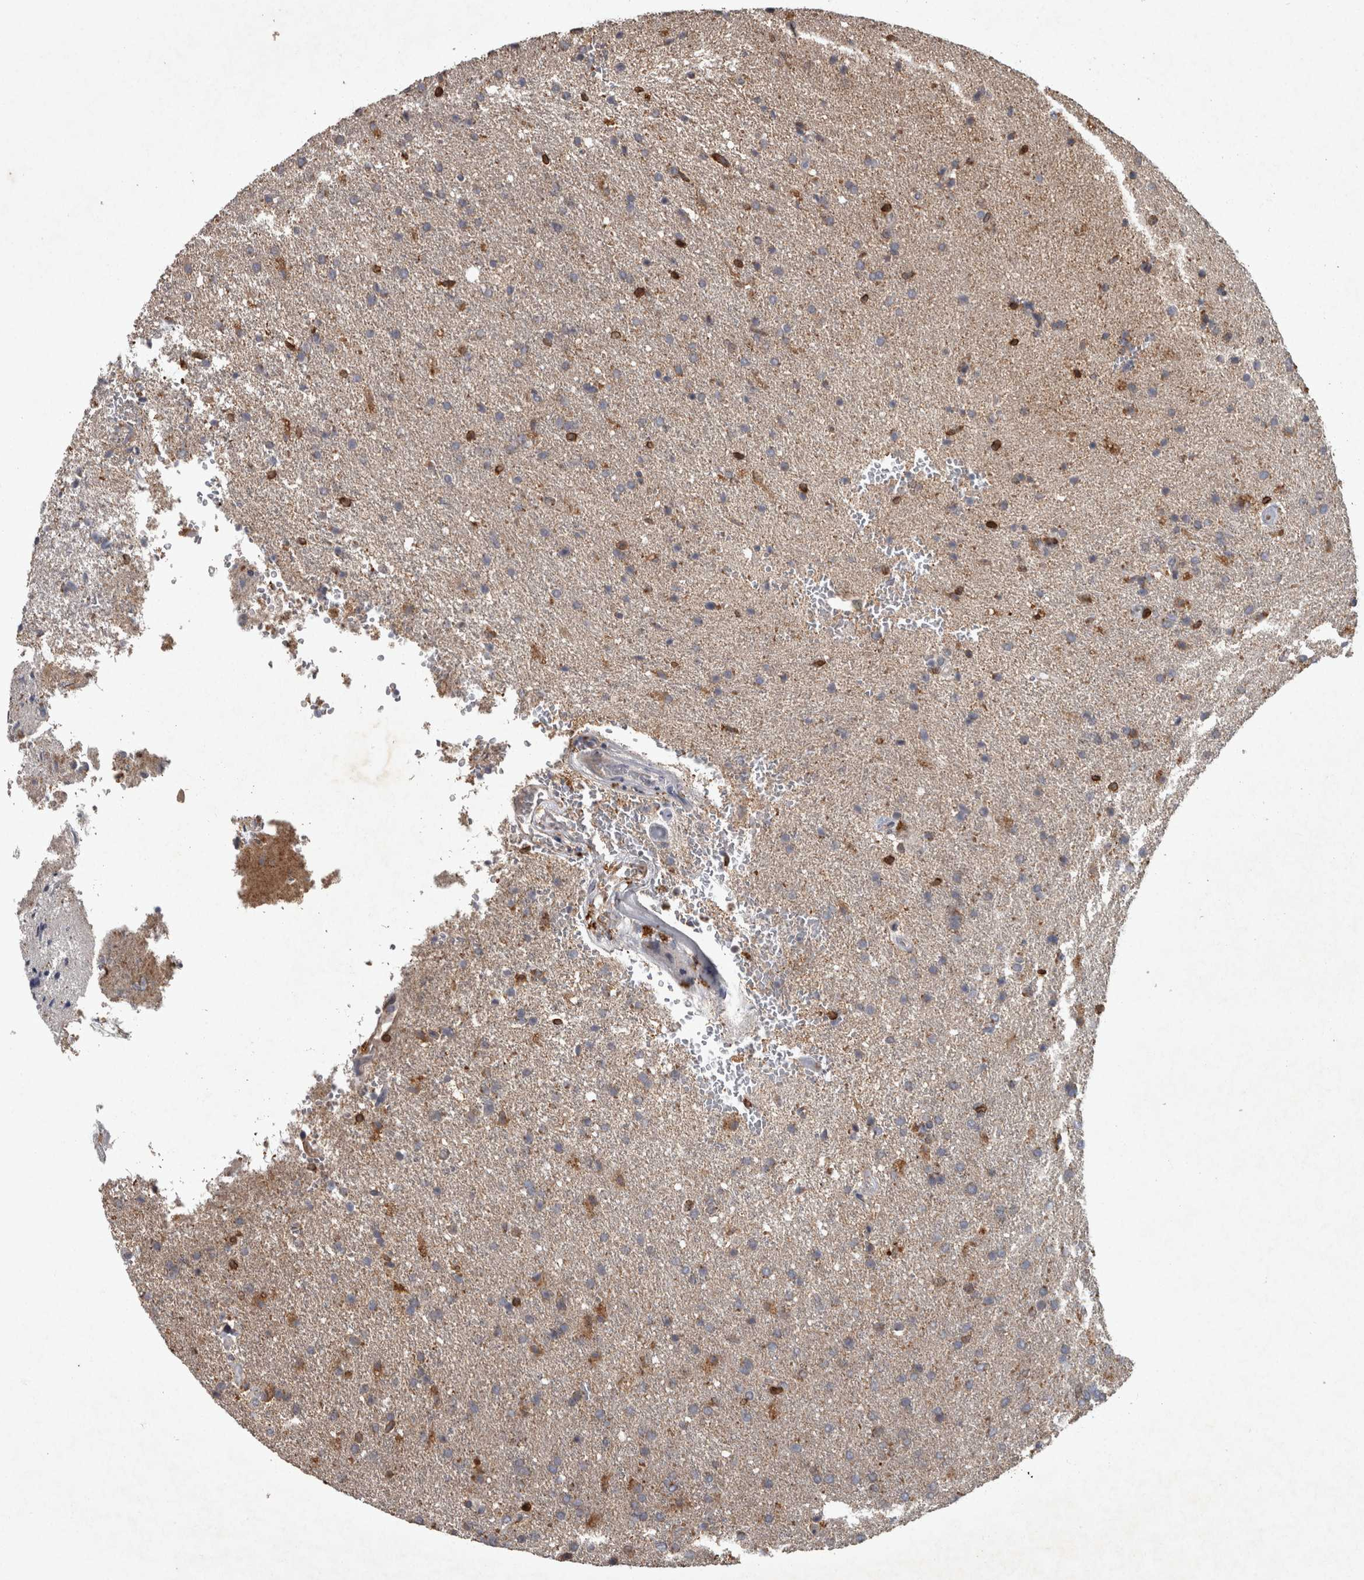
{"staining": {"intensity": "moderate", "quantity": "<25%", "location": "cytoplasmic/membranous"}, "tissue": "glioma", "cell_type": "Tumor cells", "image_type": "cancer", "snomed": [{"axis": "morphology", "description": "Glioma, malignant, High grade"}, {"axis": "topography", "description": "Brain"}], "caption": "A brown stain highlights moderate cytoplasmic/membranous positivity of a protein in human malignant high-grade glioma tumor cells. (DAB (3,3'-diaminobenzidine) = brown stain, brightfield microscopy at high magnification).", "gene": "PPP1R3C", "patient": {"sex": "male", "age": 72}}